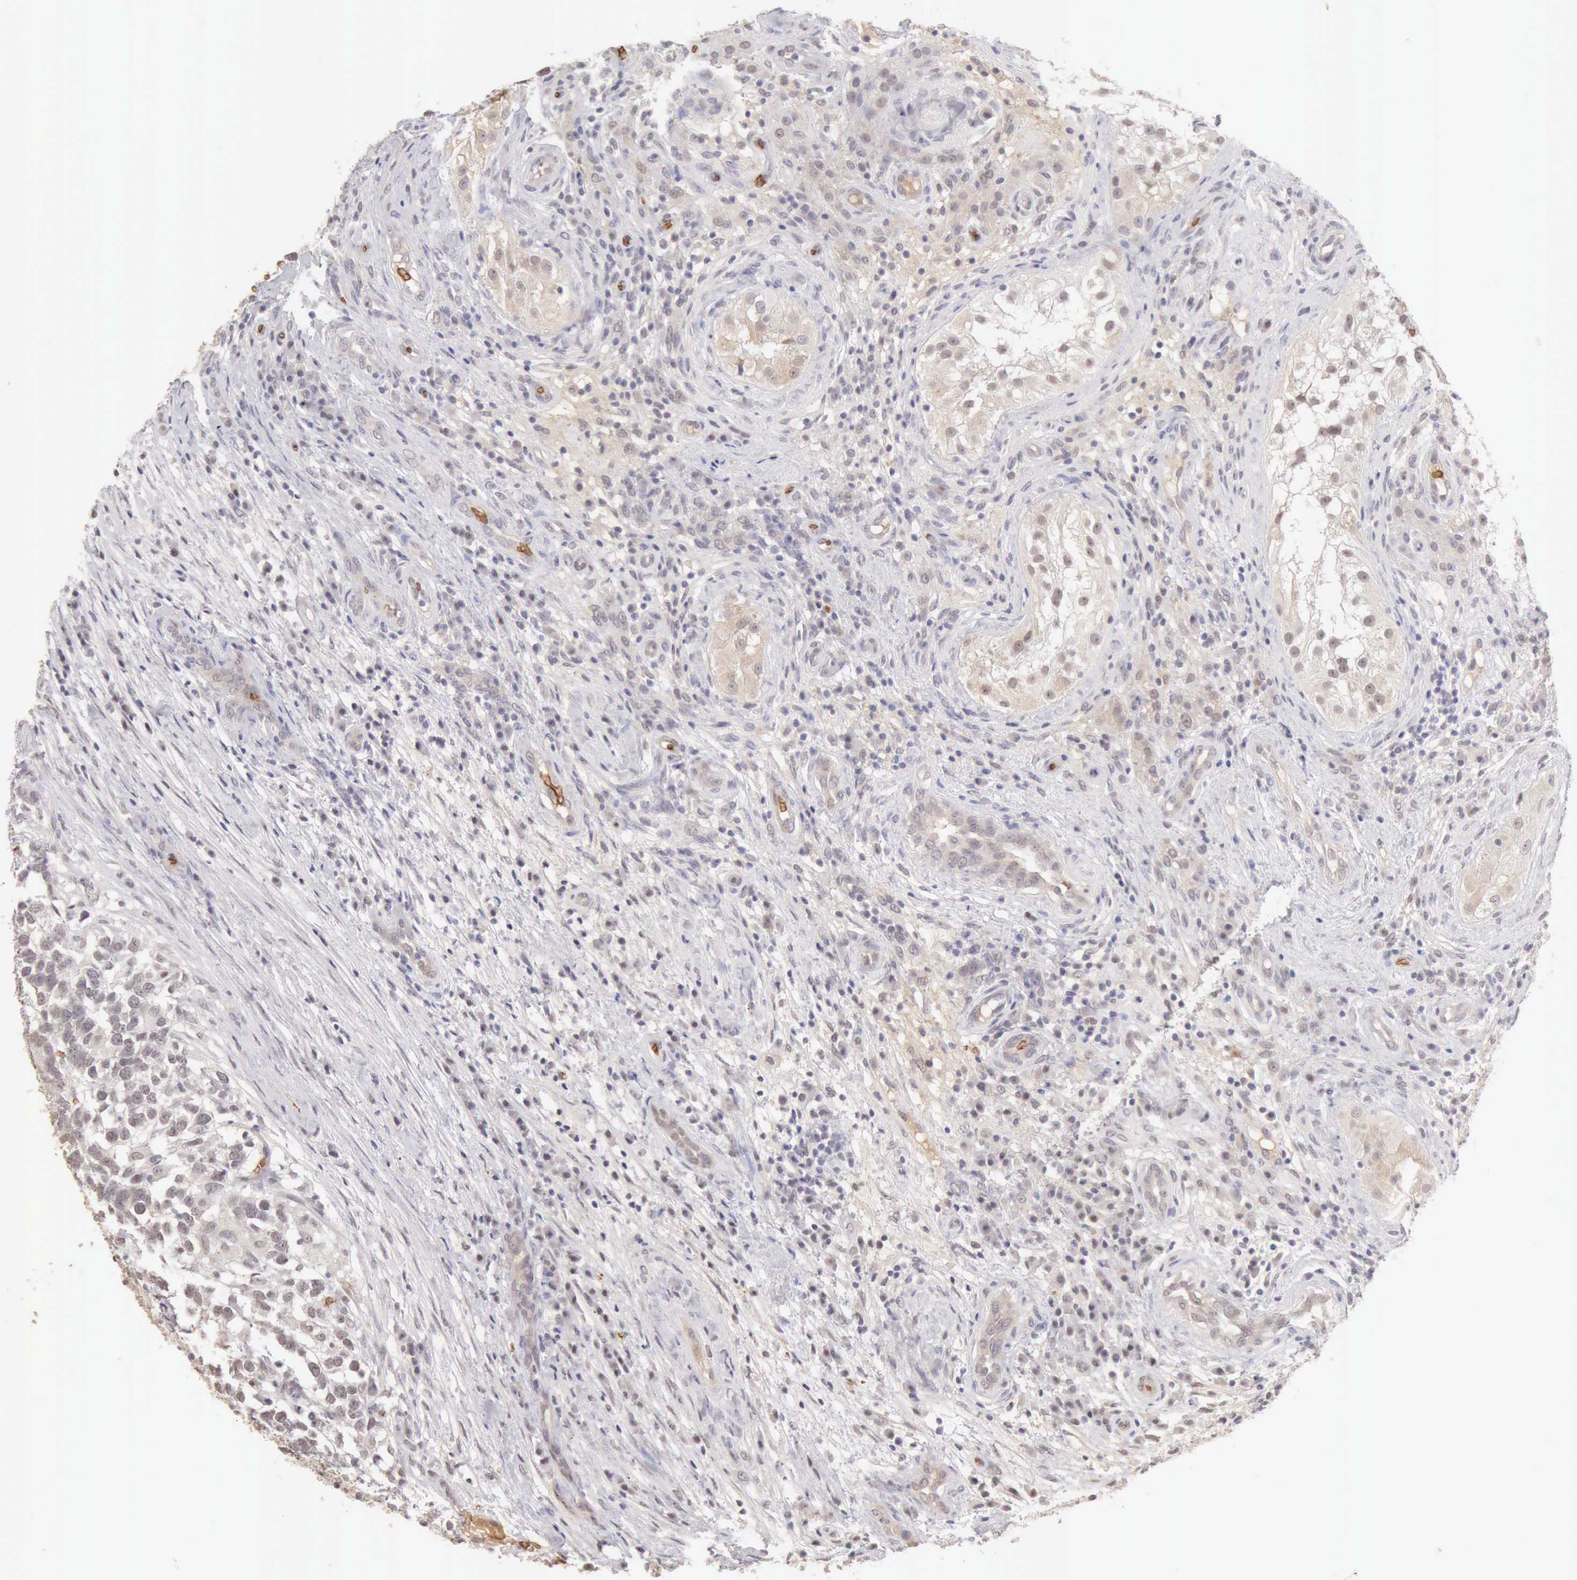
{"staining": {"intensity": "negative", "quantity": "none", "location": "none"}, "tissue": "testis cancer", "cell_type": "Tumor cells", "image_type": "cancer", "snomed": [{"axis": "morphology", "description": "Carcinoma, Embryonal, NOS"}, {"axis": "topography", "description": "Testis"}], "caption": "Immunohistochemistry (IHC) of embryonal carcinoma (testis) displays no positivity in tumor cells.", "gene": "CFI", "patient": {"sex": "male", "age": 26}}